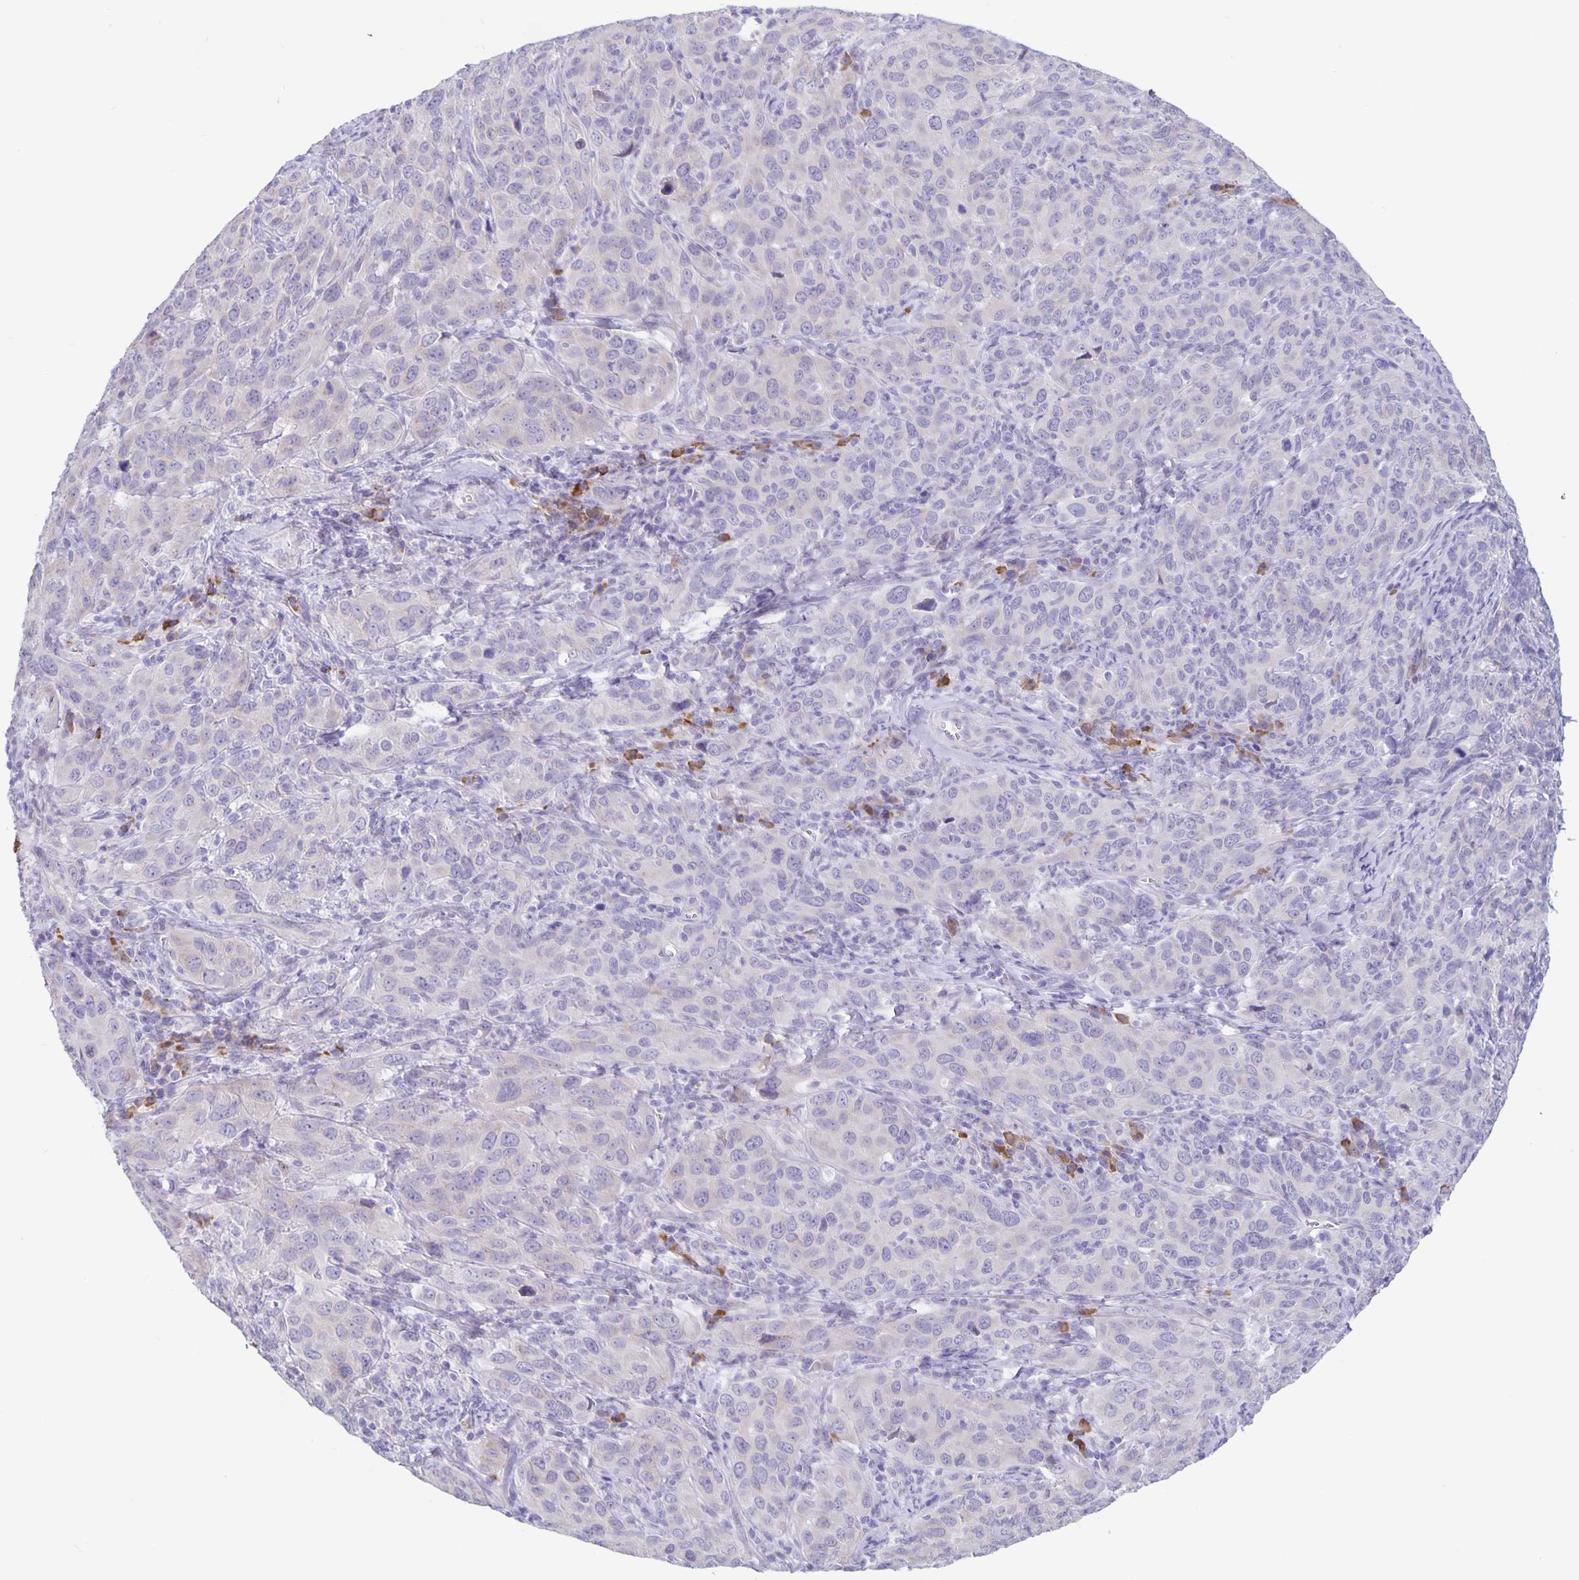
{"staining": {"intensity": "negative", "quantity": "none", "location": "none"}, "tissue": "cervical cancer", "cell_type": "Tumor cells", "image_type": "cancer", "snomed": [{"axis": "morphology", "description": "Normal tissue, NOS"}, {"axis": "morphology", "description": "Squamous cell carcinoma, NOS"}, {"axis": "topography", "description": "Cervix"}], "caption": "Protein analysis of cervical cancer (squamous cell carcinoma) exhibits no significant positivity in tumor cells.", "gene": "ERMN", "patient": {"sex": "female", "age": 51}}